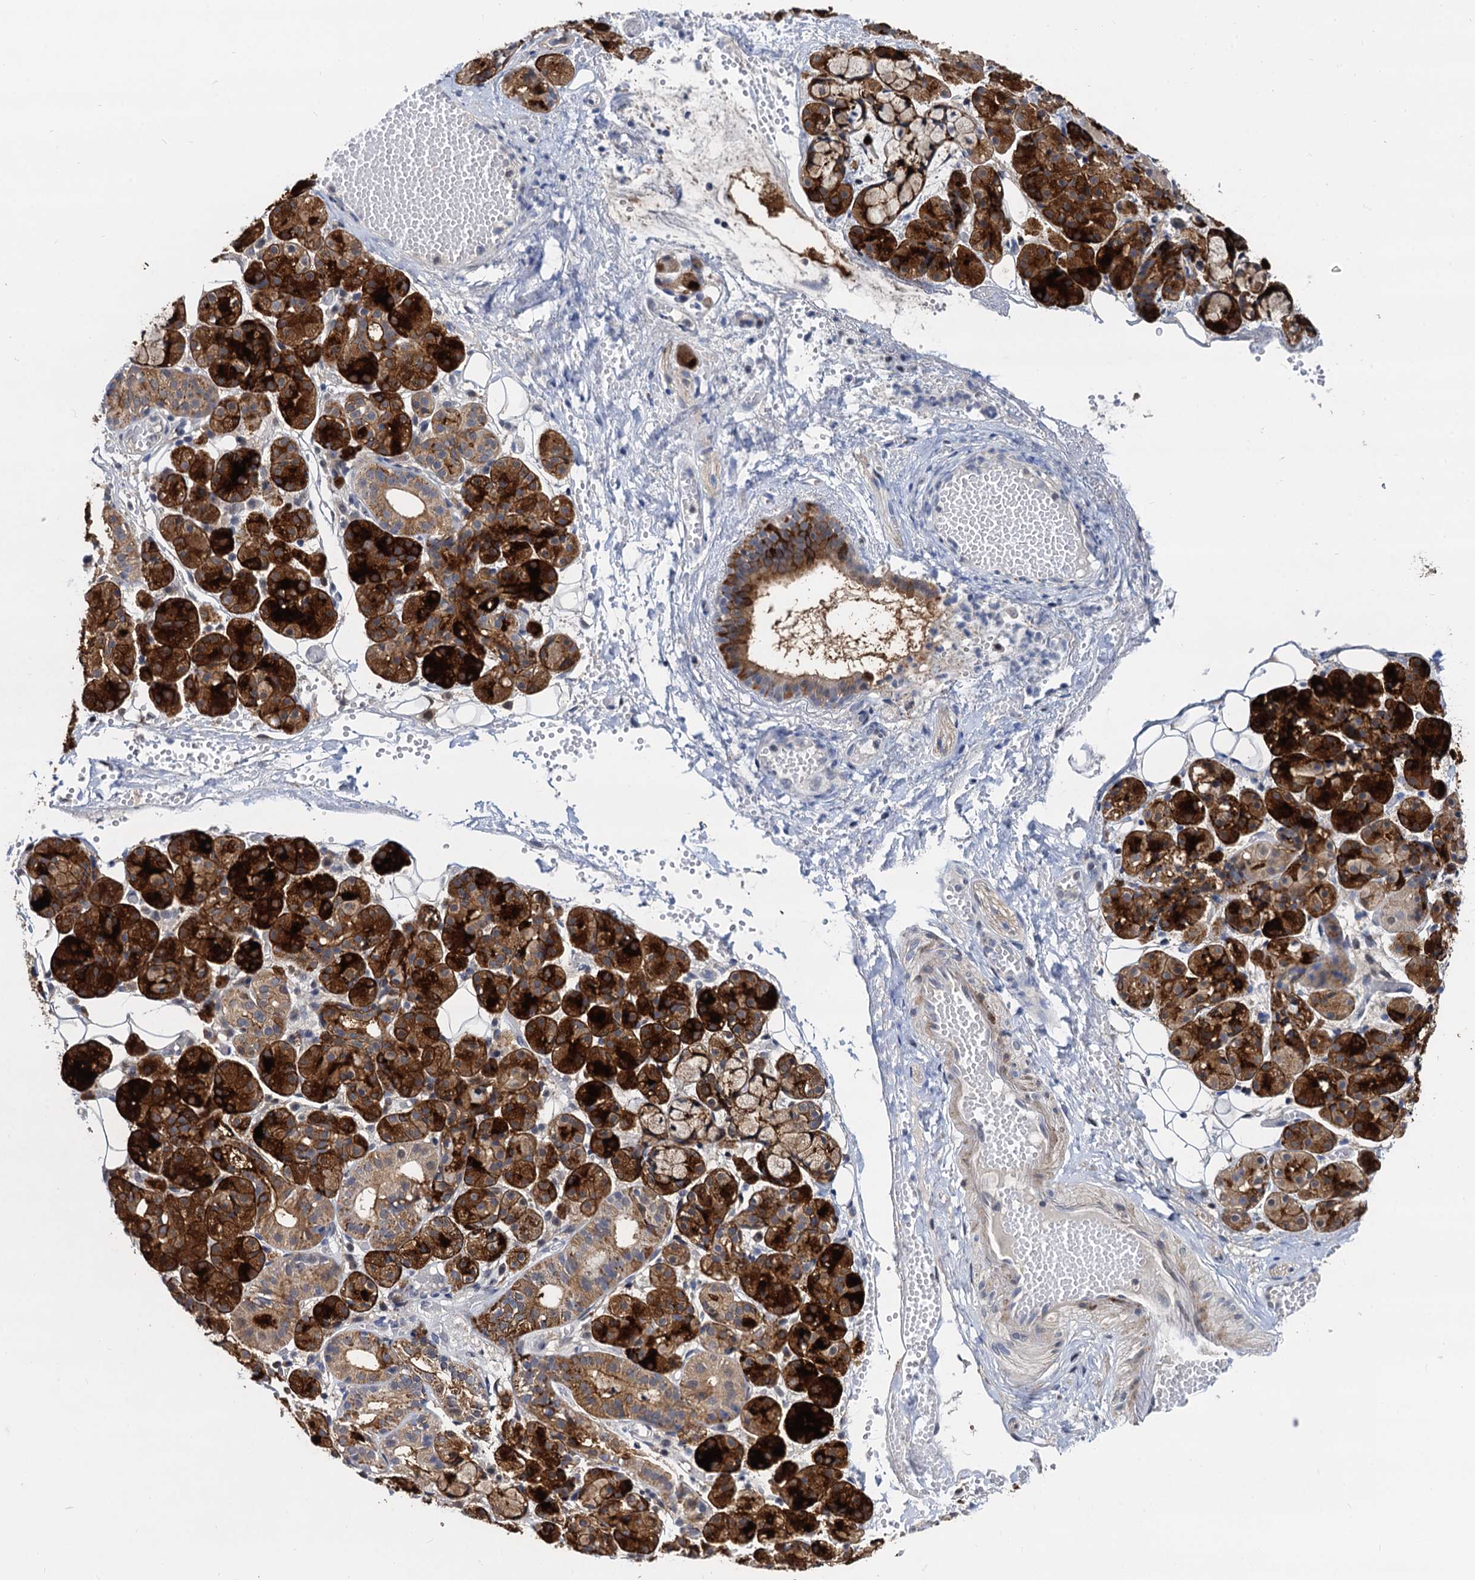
{"staining": {"intensity": "strong", "quantity": ">75%", "location": "cytoplasmic/membranous"}, "tissue": "salivary gland", "cell_type": "Glandular cells", "image_type": "normal", "snomed": [{"axis": "morphology", "description": "Normal tissue, NOS"}, {"axis": "topography", "description": "Salivary gland"}], "caption": "A high amount of strong cytoplasmic/membranous staining is seen in approximately >75% of glandular cells in unremarkable salivary gland.", "gene": "PSMD4", "patient": {"sex": "male", "age": 63}}